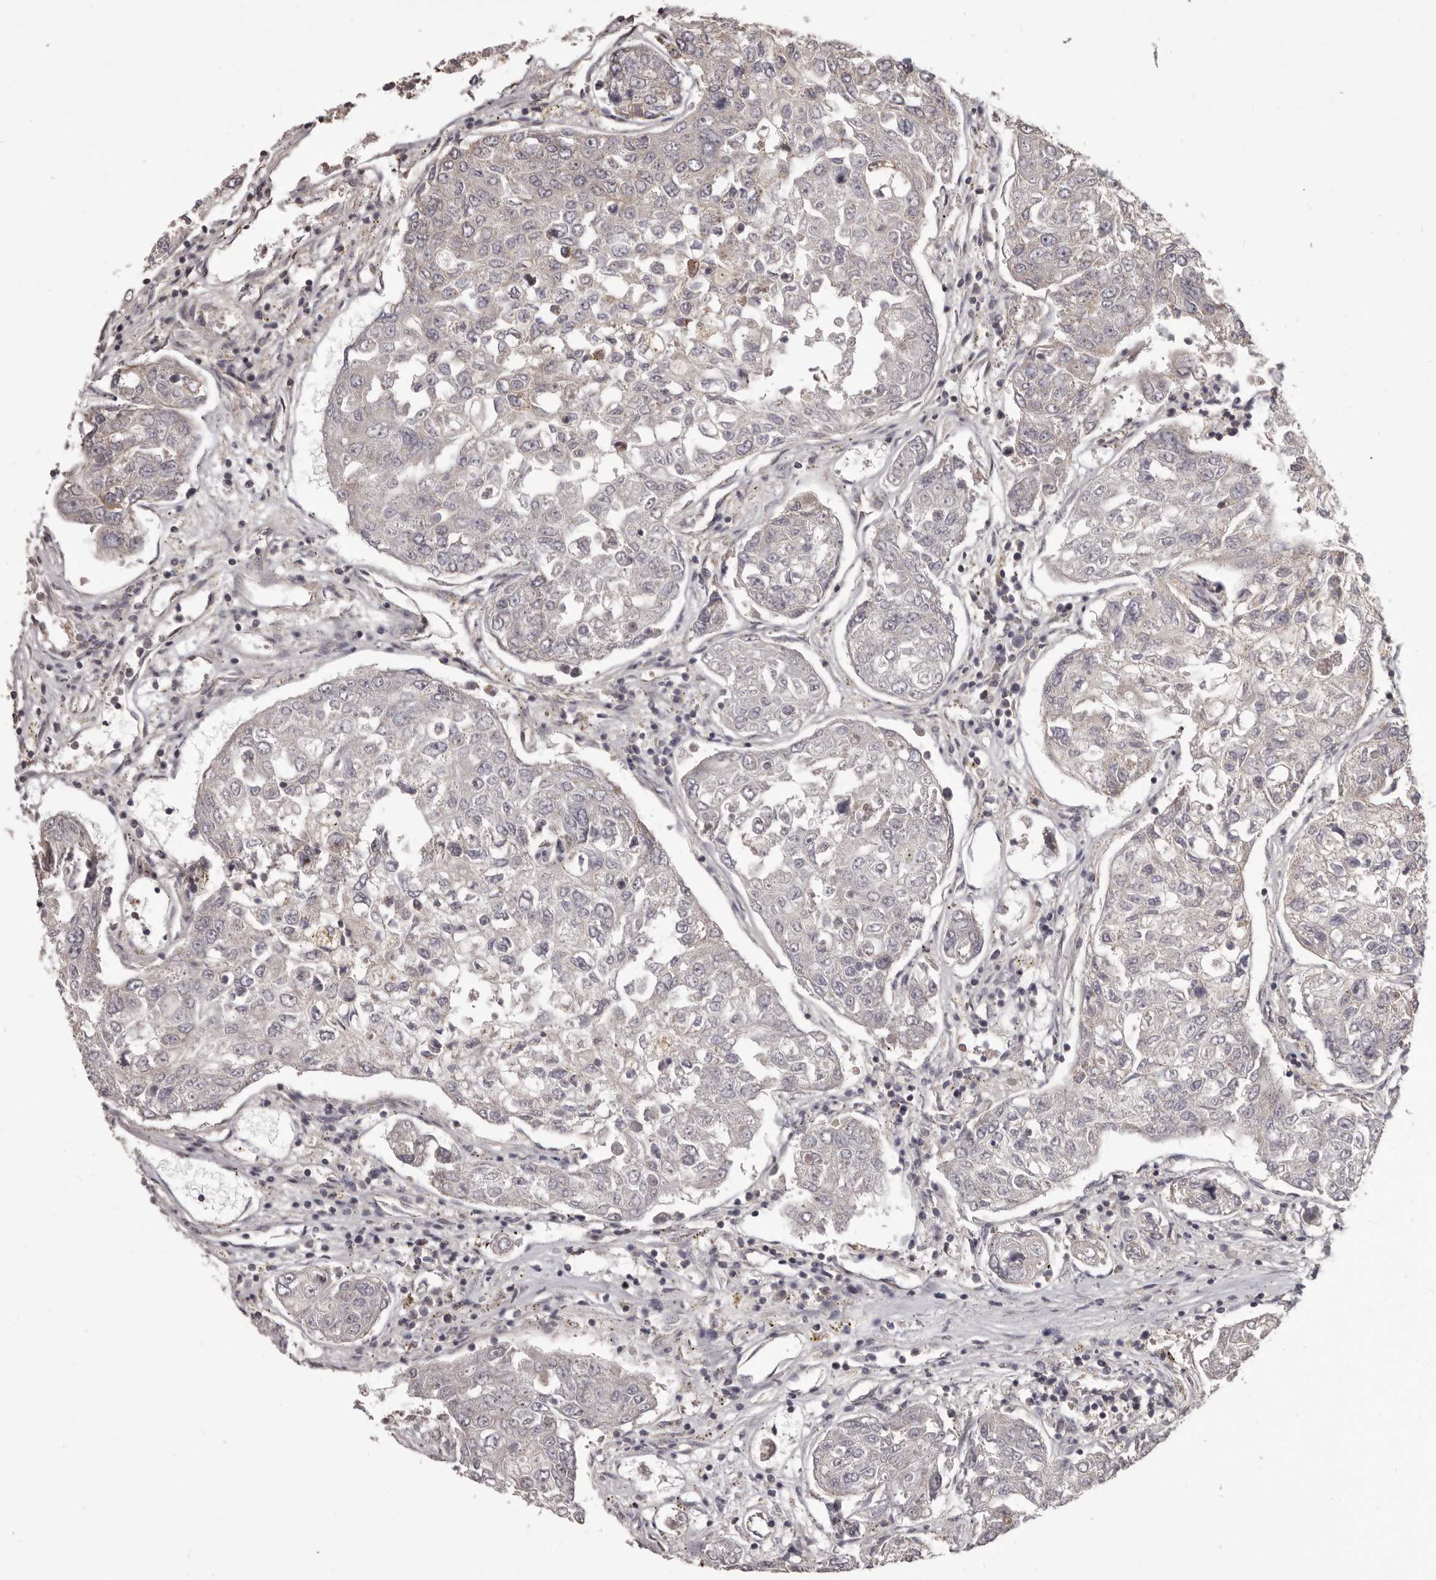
{"staining": {"intensity": "weak", "quantity": "<25%", "location": "cytoplasmic/membranous"}, "tissue": "urothelial cancer", "cell_type": "Tumor cells", "image_type": "cancer", "snomed": [{"axis": "morphology", "description": "Urothelial carcinoma, High grade"}, {"axis": "topography", "description": "Lymph node"}, {"axis": "topography", "description": "Urinary bladder"}], "caption": "An image of human urothelial carcinoma (high-grade) is negative for staining in tumor cells. The staining is performed using DAB brown chromogen with nuclei counter-stained in using hematoxylin.", "gene": "HRH1", "patient": {"sex": "male", "age": 51}}